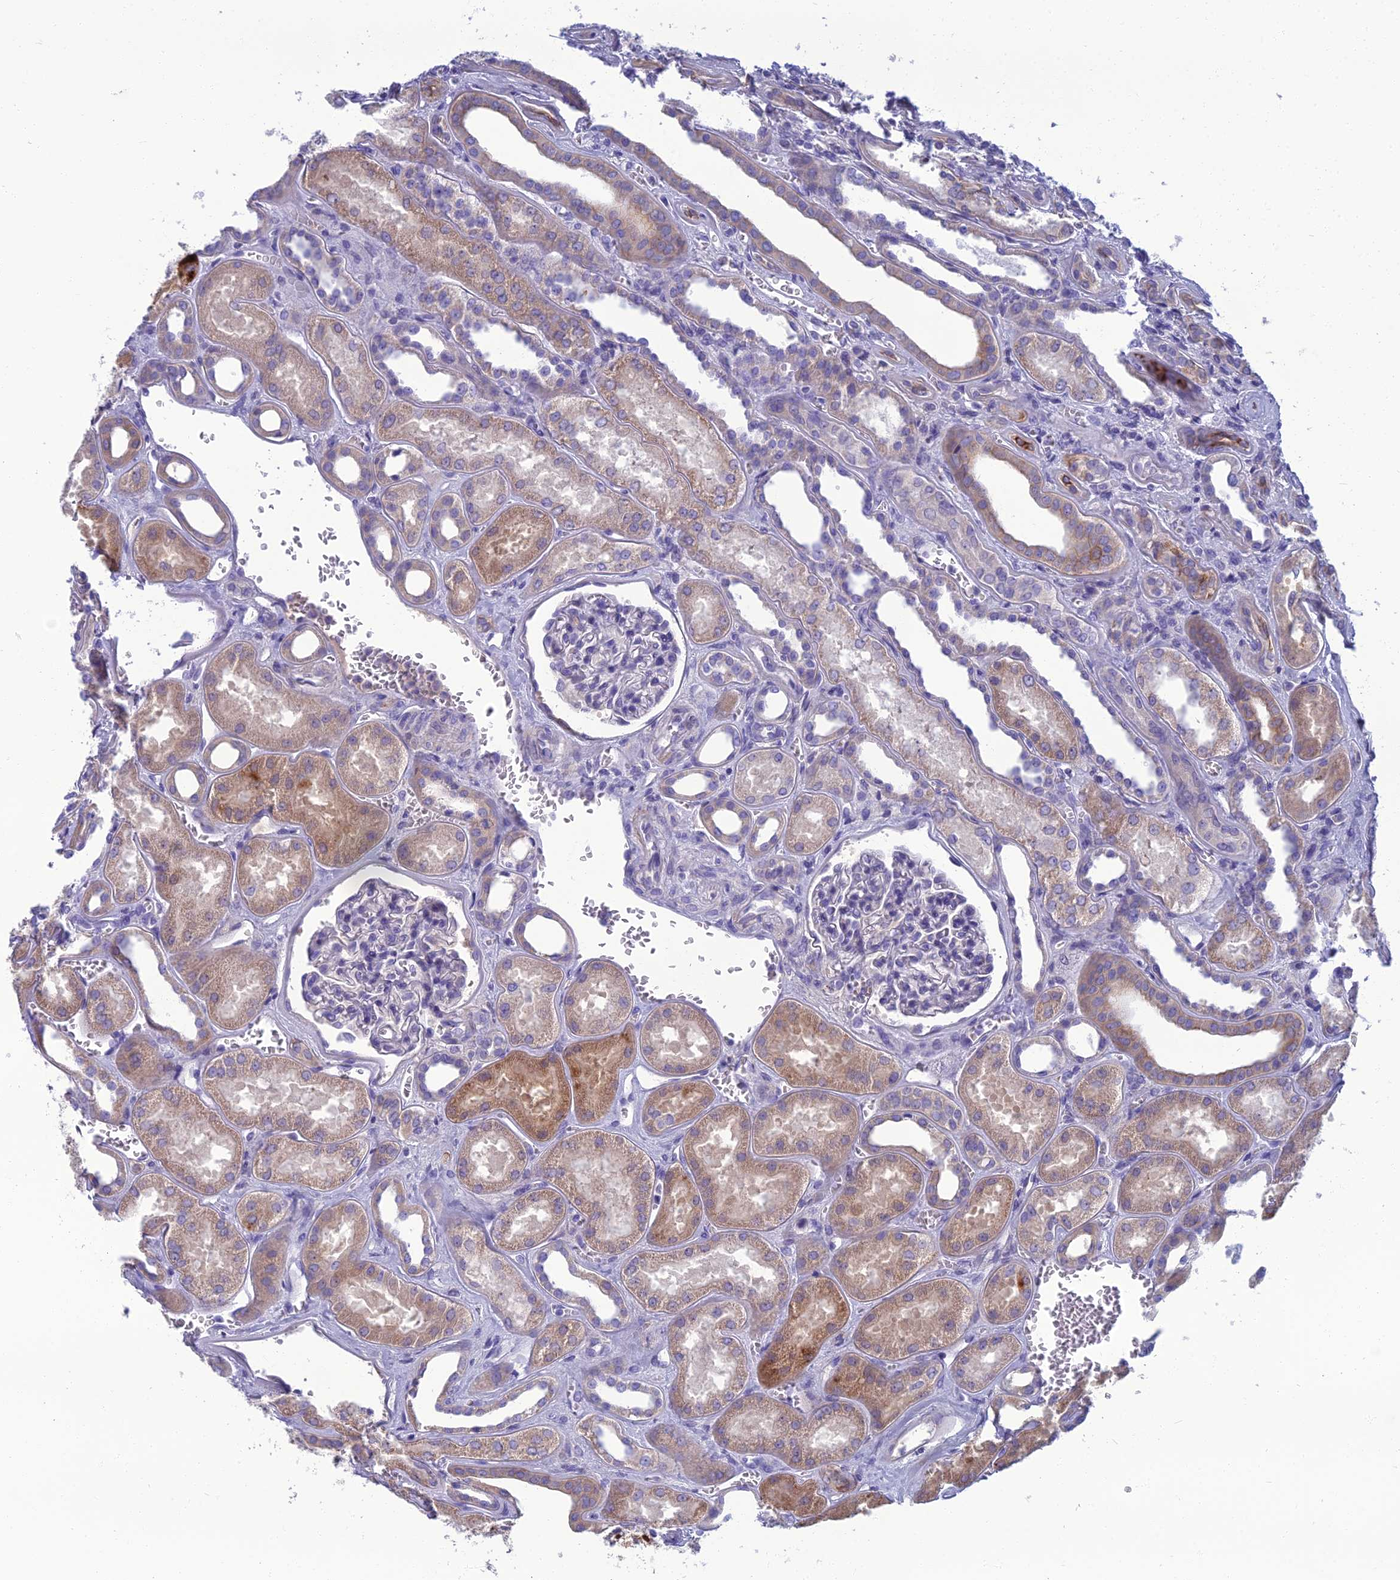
{"staining": {"intensity": "negative", "quantity": "none", "location": "none"}, "tissue": "kidney", "cell_type": "Cells in glomeruli", "image_type": "normal", "snomed": [{"axis": "morphology", "description": "Normal tissue, NOS"}, {"axis": "morphology", "description": "Adenocarcinoma, NOS"}, {"axis": "topography", "description": "Kidney"}], "caption": "Photomicrograph shows no protein expression in cells in glomeruli of normal kidney.", "gene": "SPTLC3", "patient": {"sex": "female", "age": 68}}